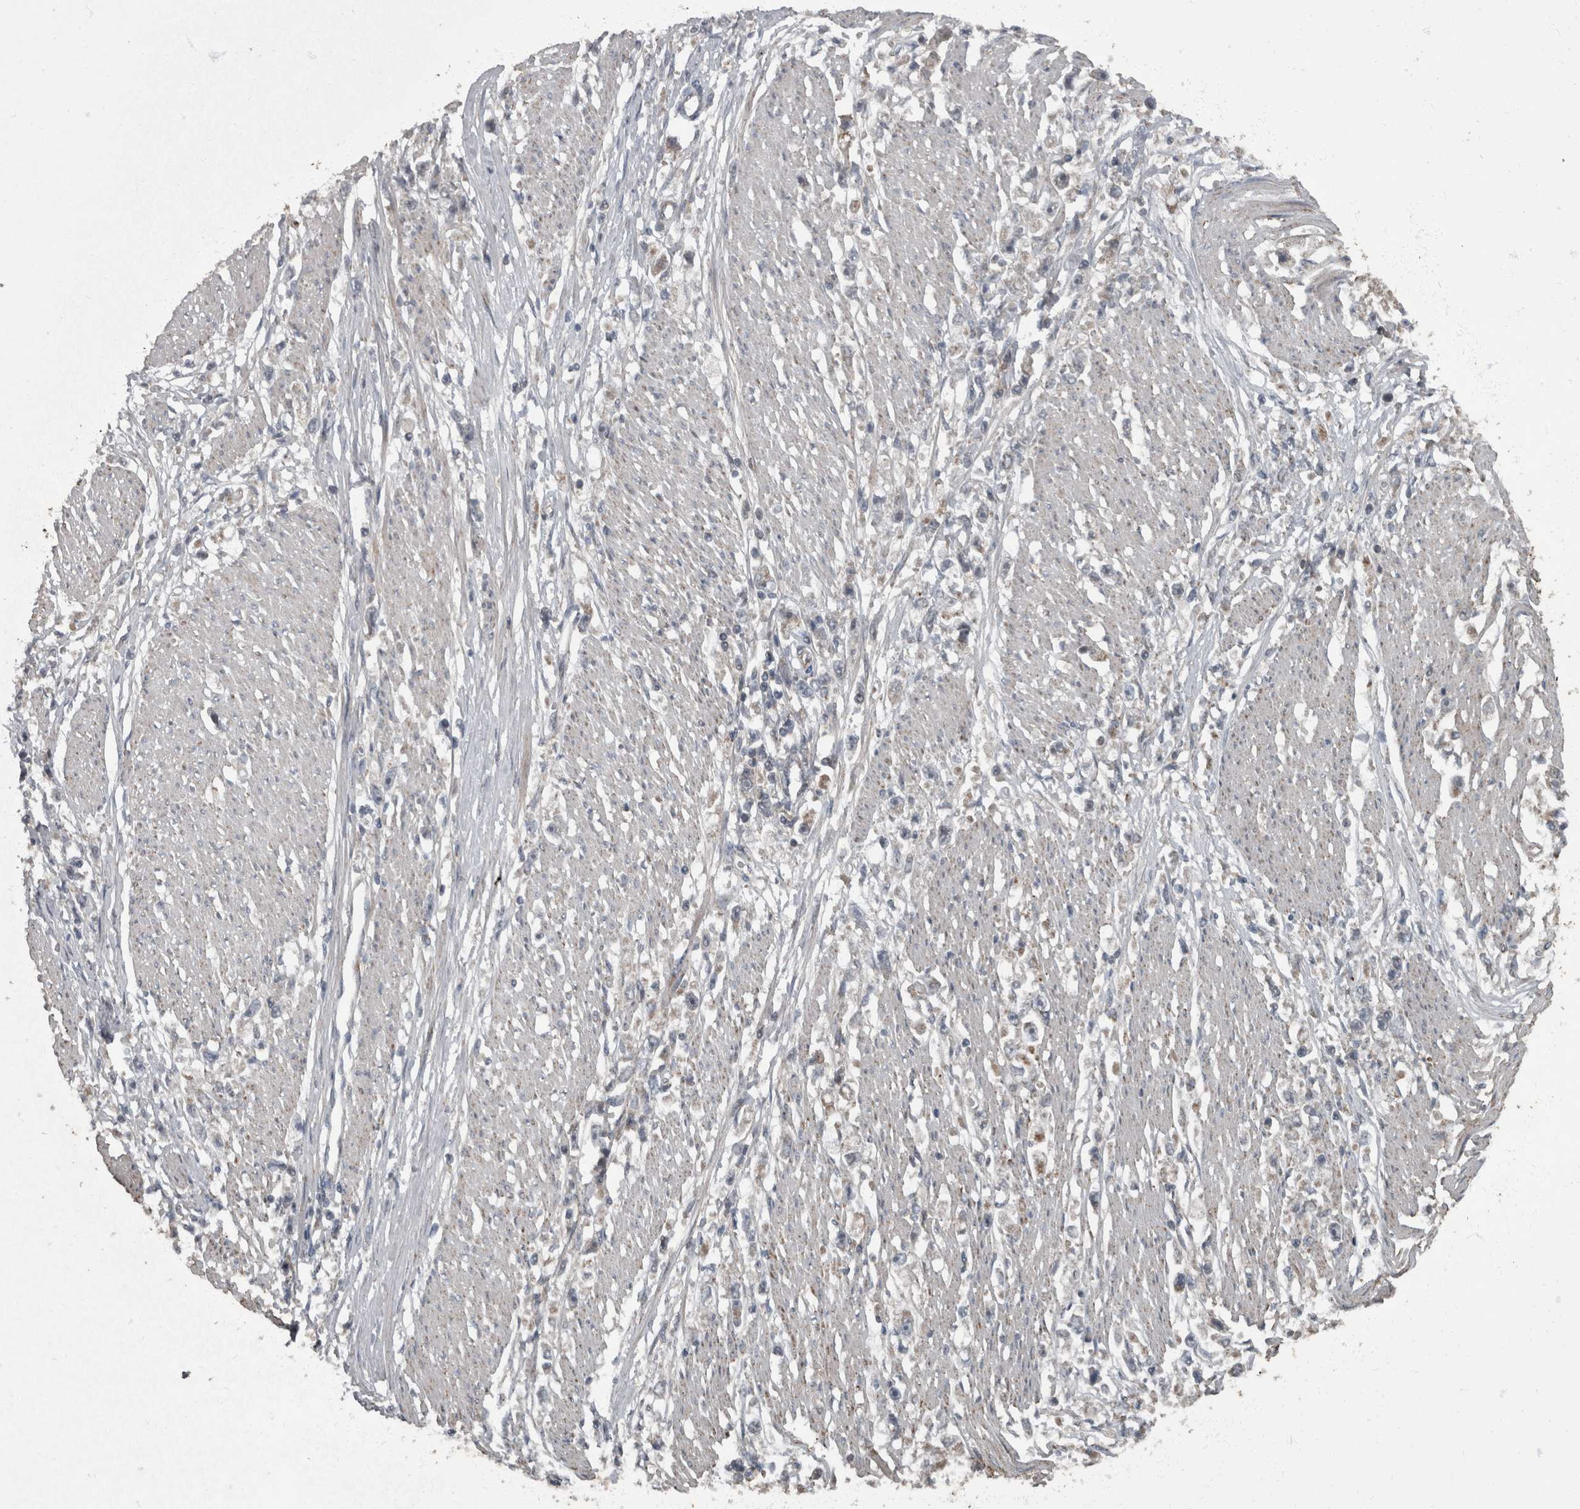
{"staining": {"intensity": "negative", "quantity": "none", "location": "none"}, "tissue": "stomach cancer", "cell_type": "Tumor cells", "image_type": "cancer", "snomed": [{"axis": "morphology", "description": "Adenocarcinoma, NOS"}, {"axis": "topography", "description": "Stomach"}], "caption": "Immunohistochemistry (IHC) of human adenocarcinoma (stomach) demonstrates no positivity in tumor cells. The staining was performed using DAB (3,3'-diaminobenzidine) to visualize the protein expression in brown, while the nuclei were stained in blue with hematoxylin (Magnification: 20x).", "gene": "RABGGTB", "patient": {"sex": "female", "age": 59}}